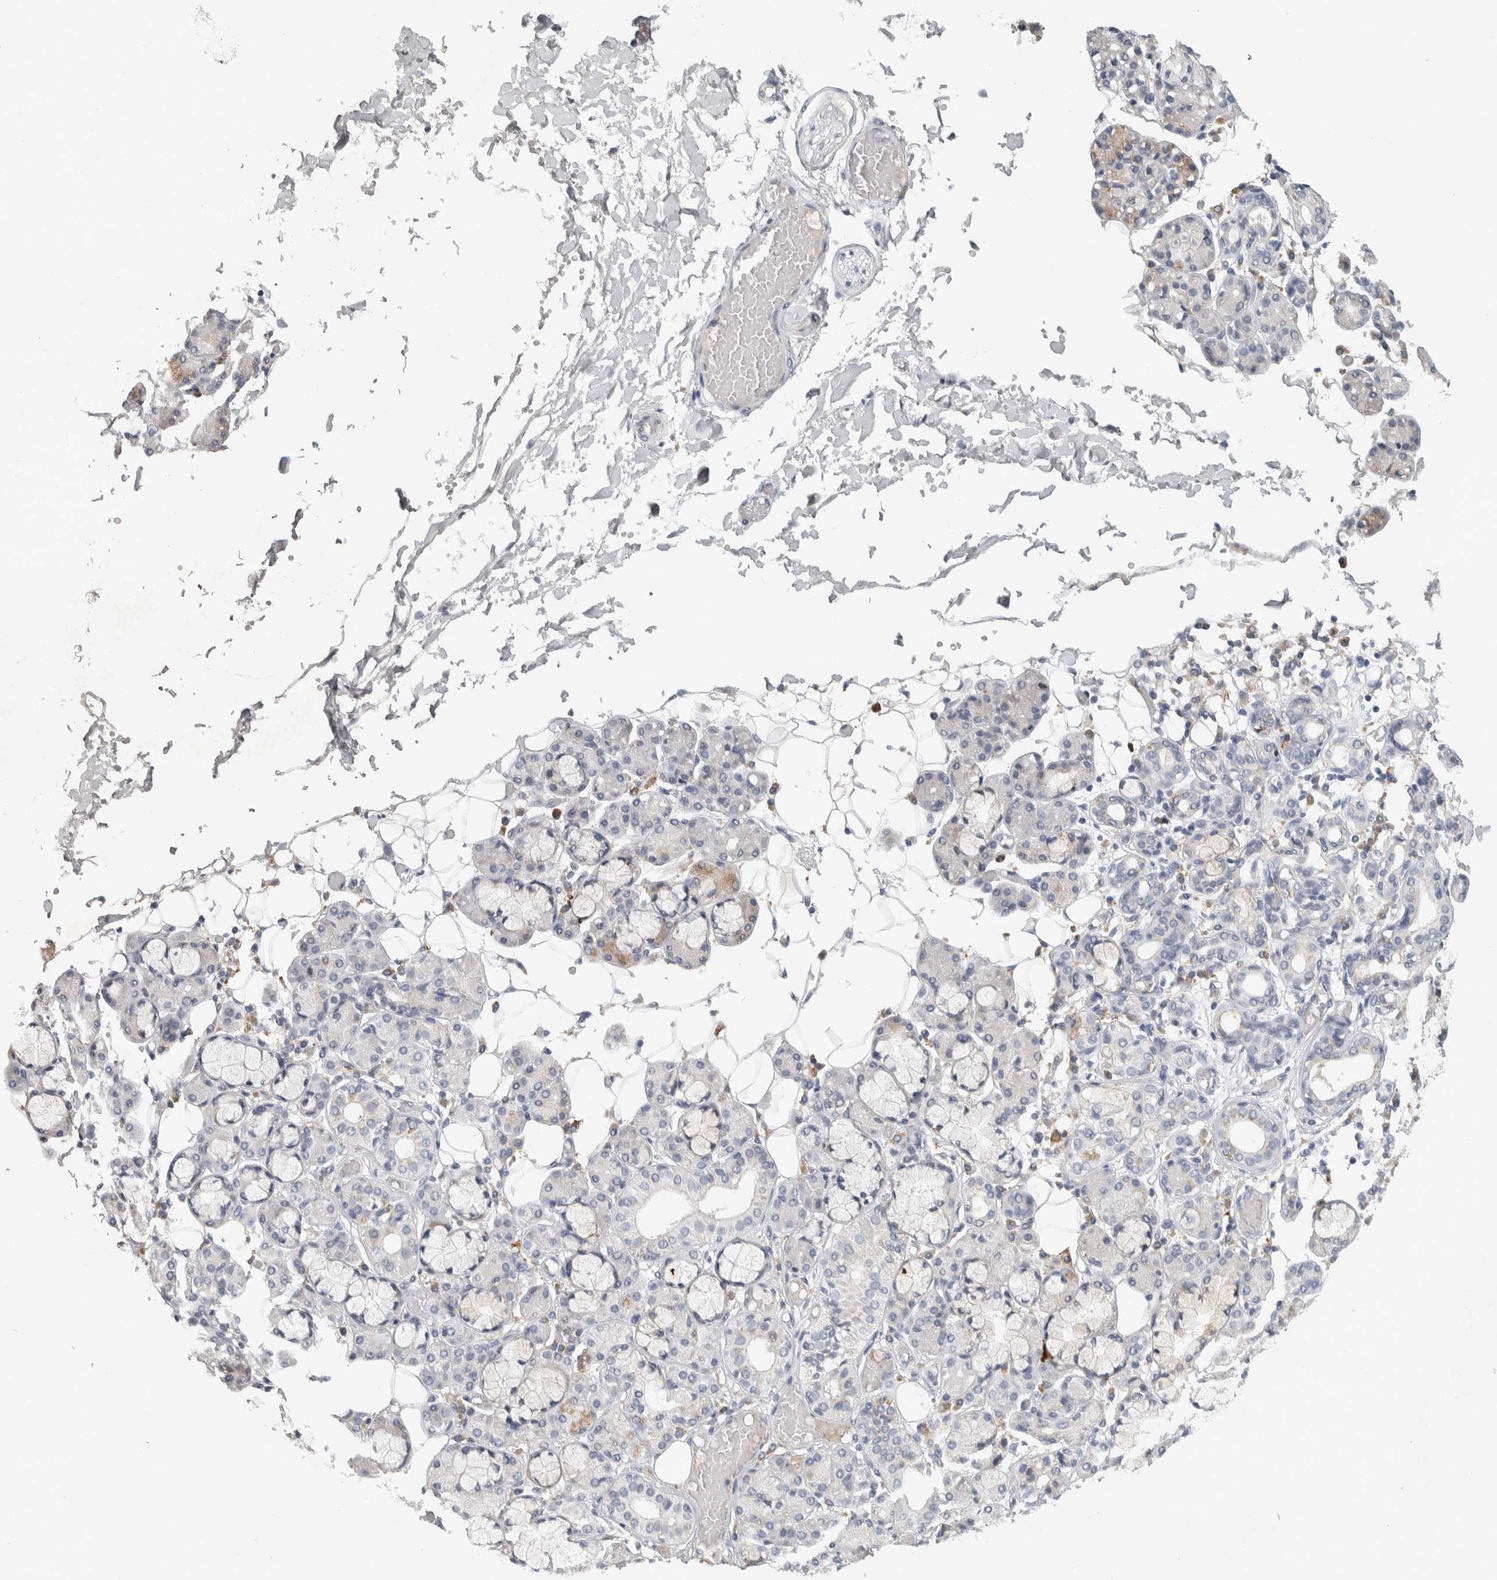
{"staining": {"intensity": "weak", "quantity": "<25%", "location": "cytoplasmic/membranous"}, "tissue": "salivary gland", "cell_type": "Glandular cells", "image_type": "normal", "snomed": [{"axis": "morphology", "description": "Normal tissue, NOS"}, {"axis": "topography", "description": "Salivary gland"}], "caption": "Immunohistochemical staining of benign human salivary gland displays no significant expression in glandular cells.", "gene": "ADPRM", "patient": {"sex": "male", "age": 63}}